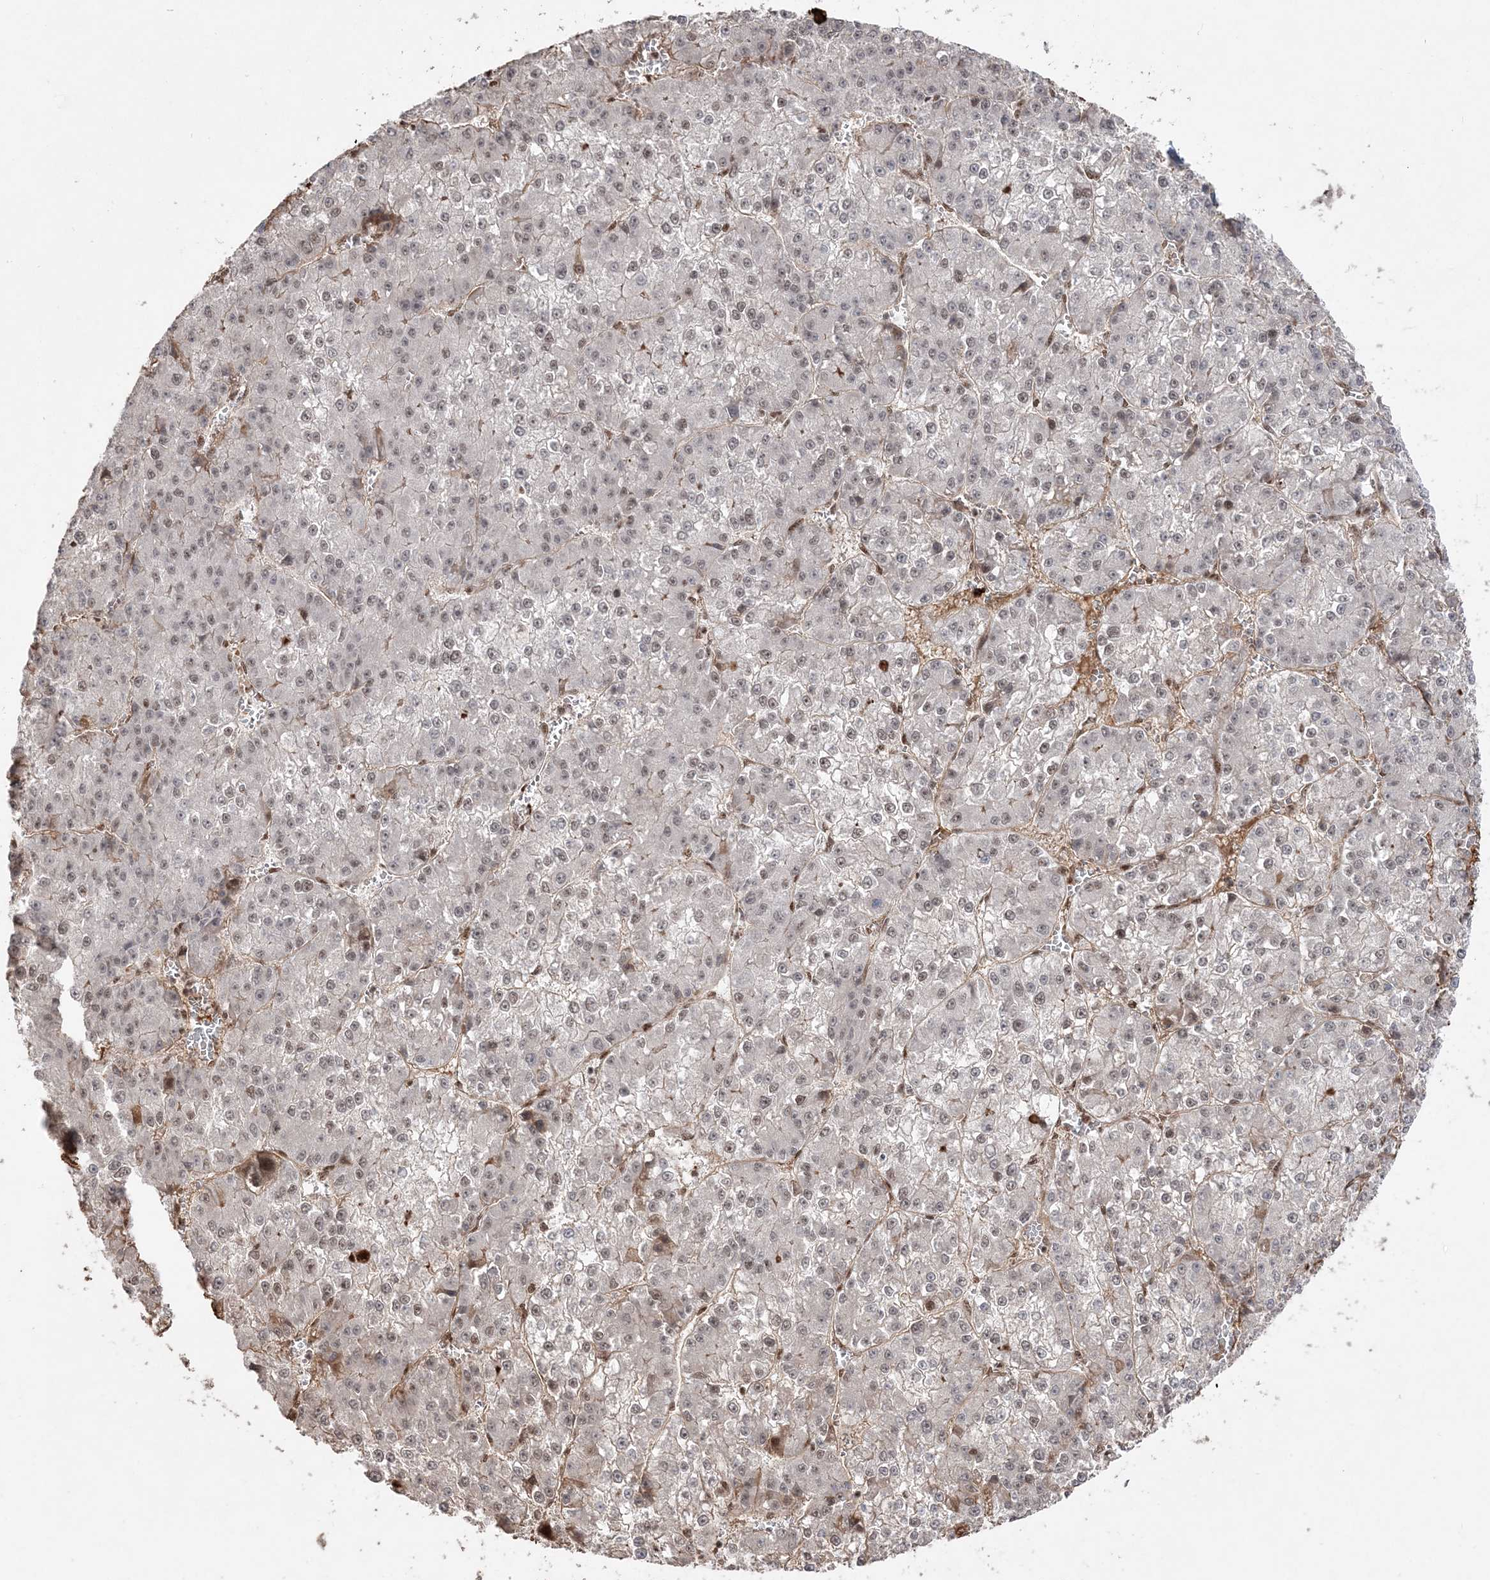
{"staining": {"intensity": "weak", "quantity": "25%-75%", "location": "nuclear"}, "tissue": "liver cancer", "cell_type": "Tumor cells", "image_type": "cancer", "snomed": [{"axis": "morphology", "description": "Carcinoma, Hepatocellular, NOS"}, {"axis": "topography", "description": "Liver"}], "caption": "A low amount of weak nuclear positivity is seen in approximately 25%-75% of tumor cells in liver cancer (hepatocellular carcinoma) tissue.", "gene": "RBM17", "patient": {"sex": "female", "age": 73}}